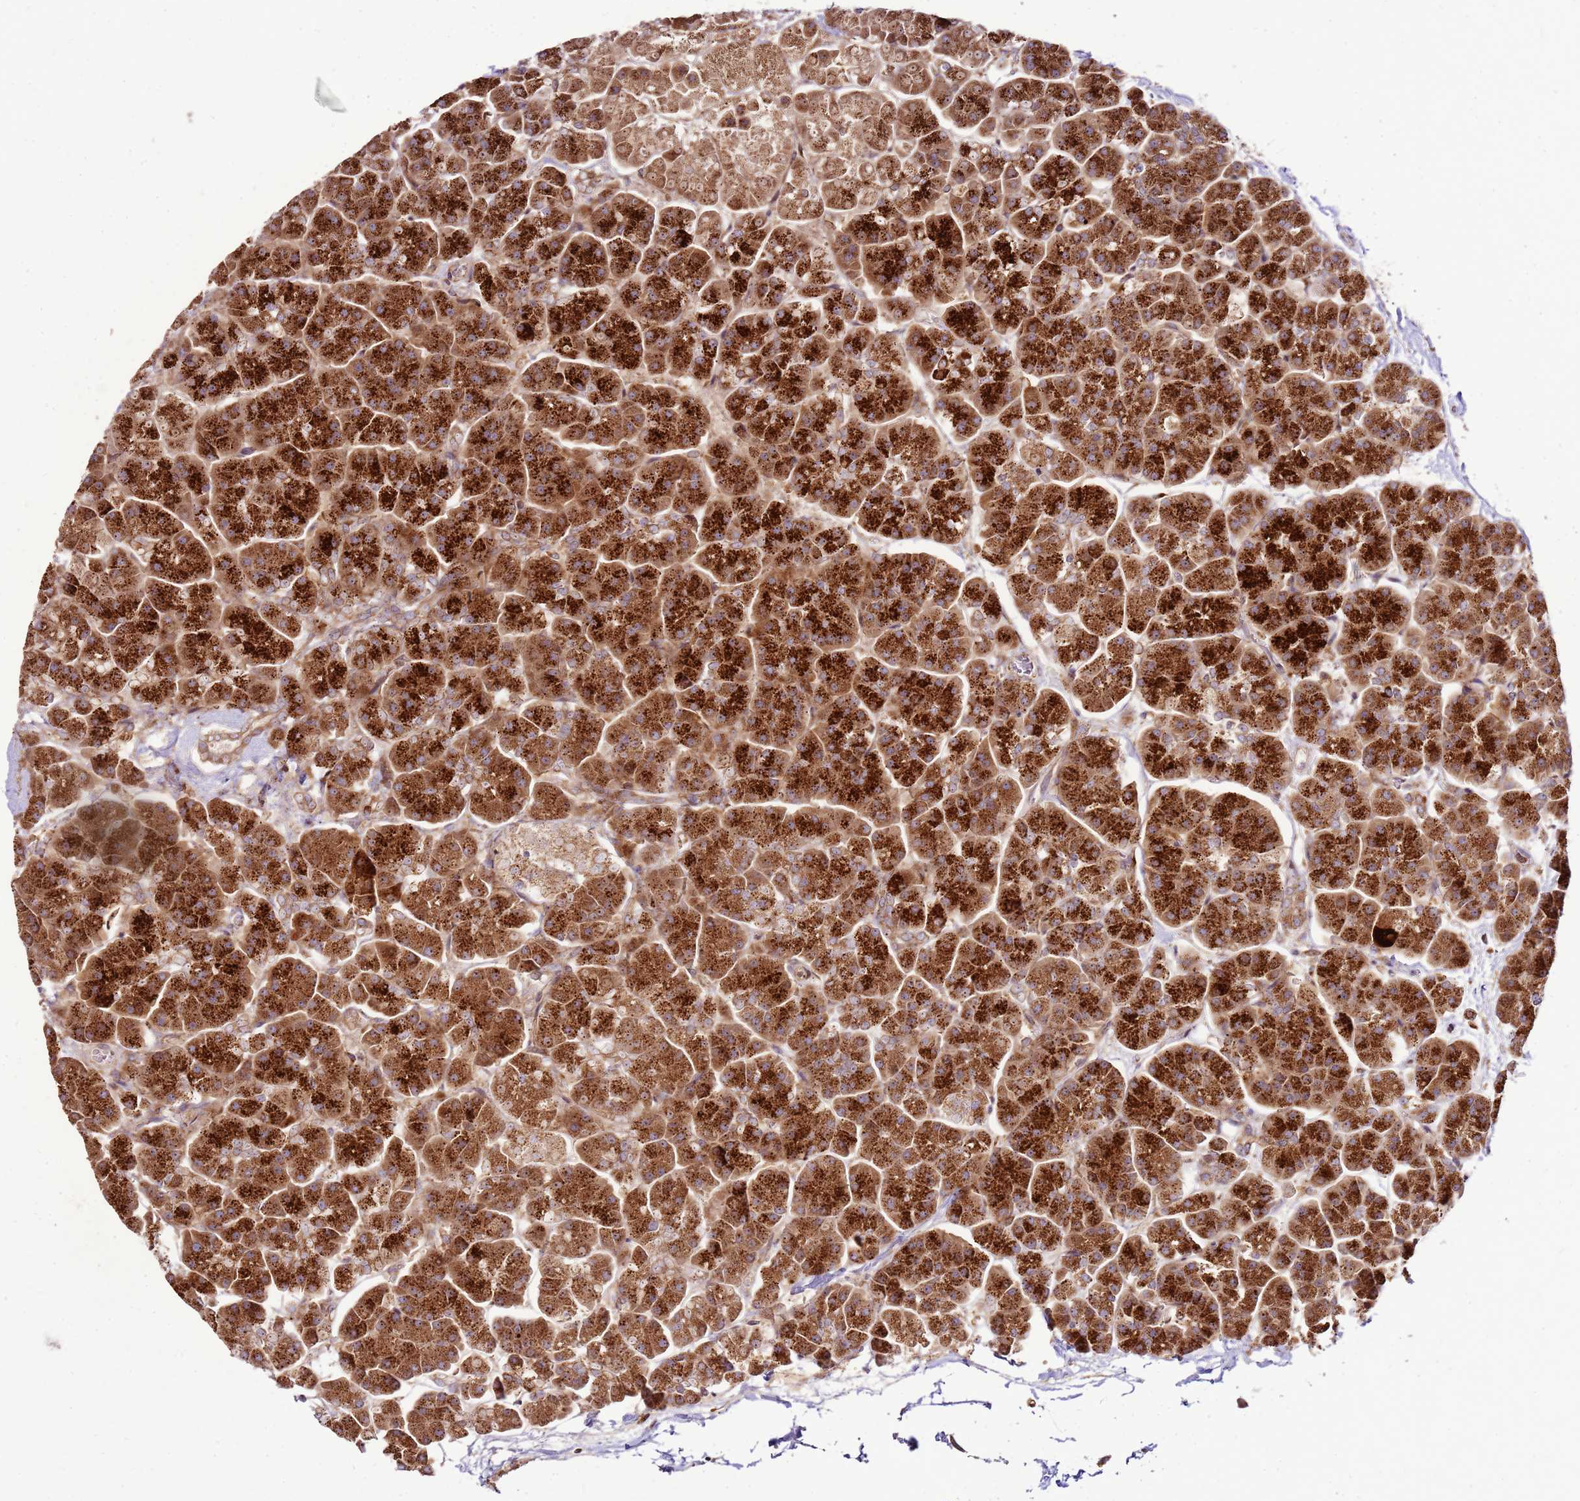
{"staining": {"intensity": "strong", "quantity": ">75%", "location": "cytoplasmic/membranous"}, "tissue": "pancreas", "cell_type": "Exocrine glandular cells", "image_type": "normal", "snomed": [{"axis": "morphology", "description": "Normal tissue, NOS"}, {"axis": "topography", "description": "Pancreas"}, {"axis": "topography", "description": "Peripheral nerve tissue"}], "caption": "The photomicrograph exhibits staining of unremarkable pancreas, revealing strong cytoplasmic/membranous protein staining (brown color) within exocrine glandular cells. (DAB IHC, brown staining for protein, blue staining for nuclei).", "gene": "RASA3", "patient": {"sex": "male", "age": 54}}